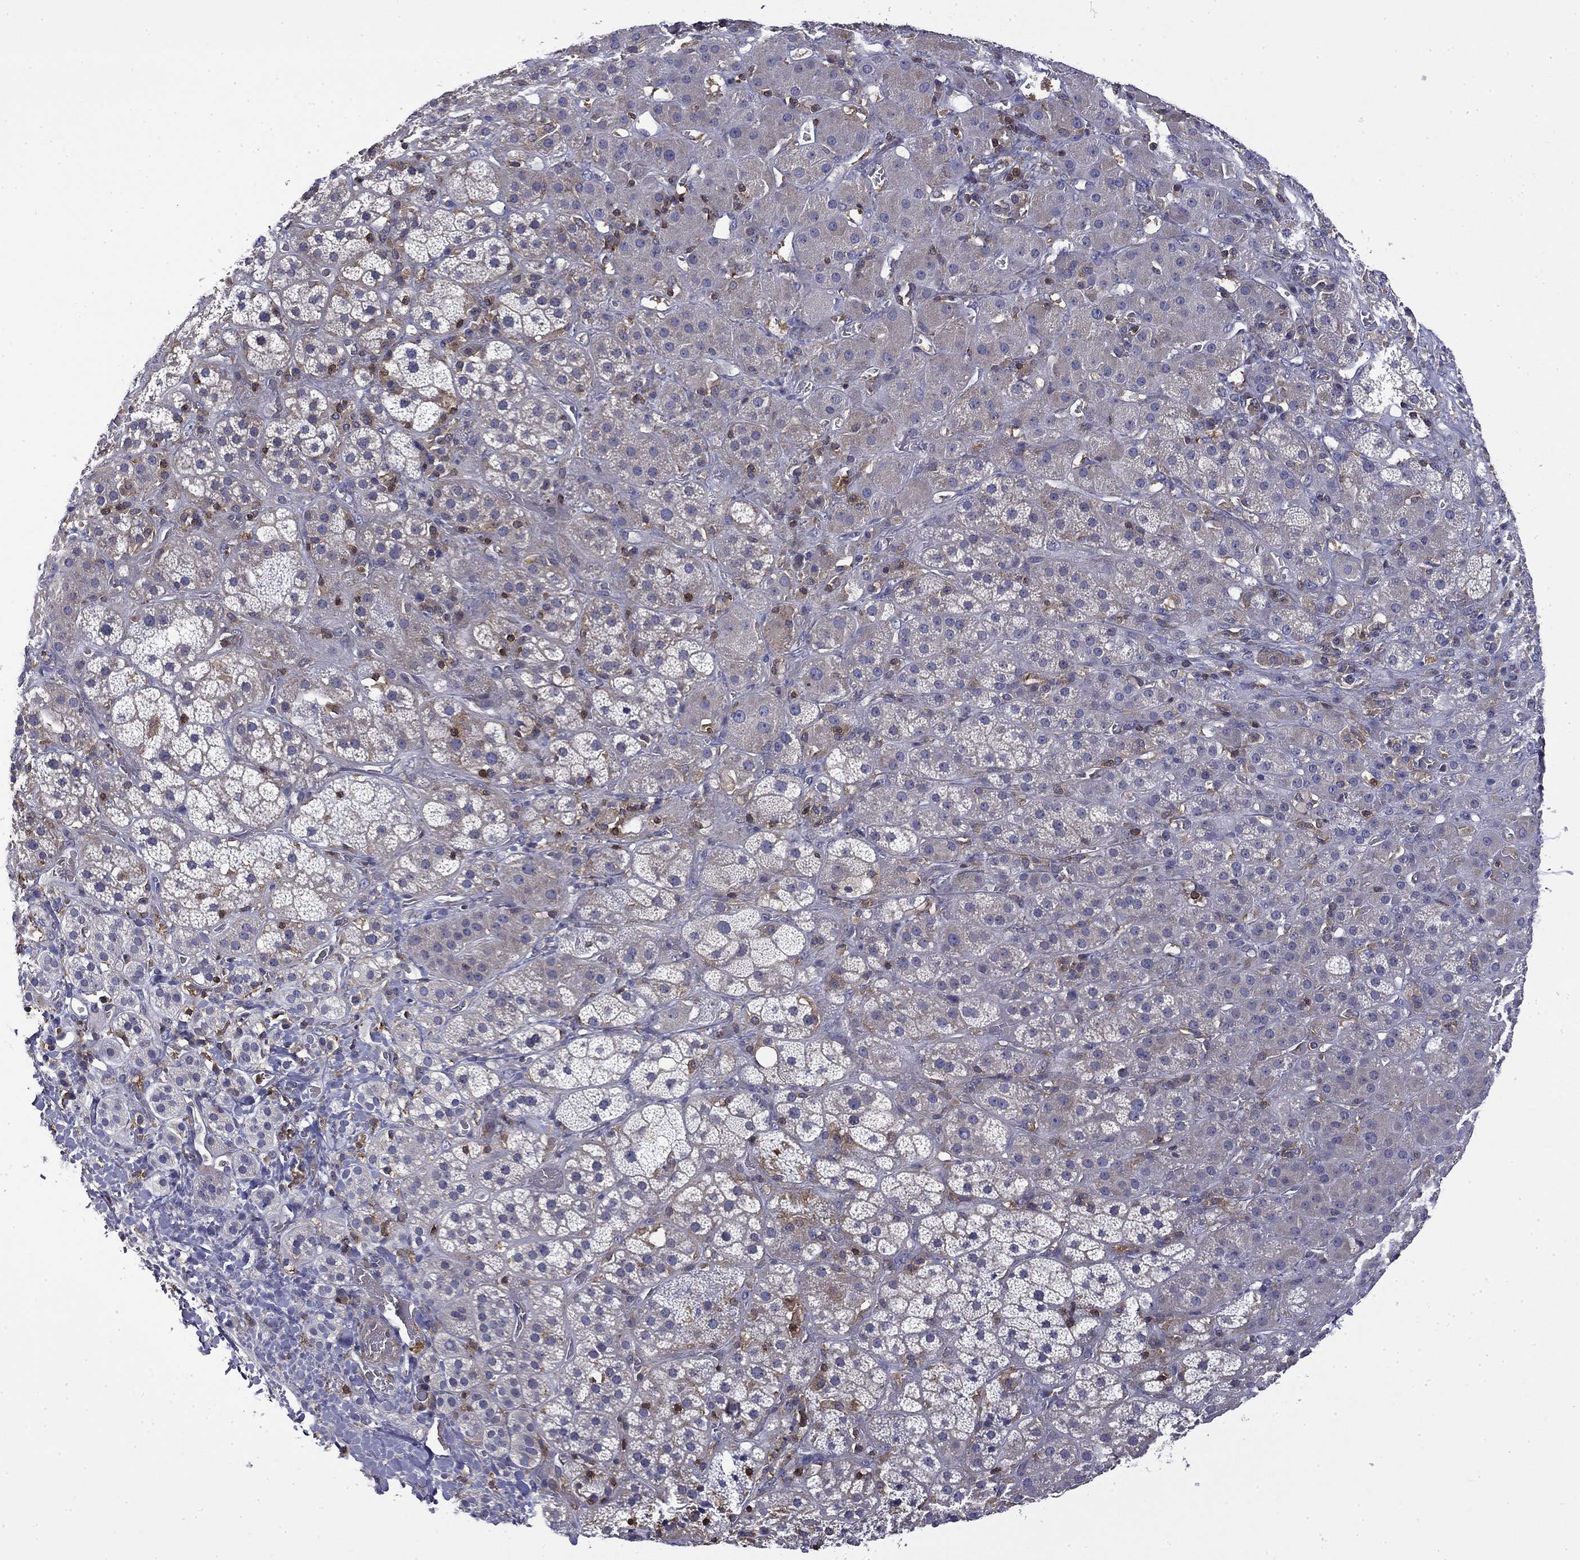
{"staining": {"intensity": "negative", "quantity": "none", "location": "none"}, "tissue": "adrenal gland", "cell_type": "Glandular cells", "image_type": "normal", "snomed": [{"axis": "morphology", "description": "Normal tissue, NOS"}, {"axis": "topography", "description": "Adrenal gland"}], "caption": "The photomicrograph shows no staining of glandular cells in normal adrenal gland. (Immunohistochemistry (ihc), brightfield microscopy, high magnification).", "gene": "ARHGAP45", "patient": {"sex": "male", "age": 70}}